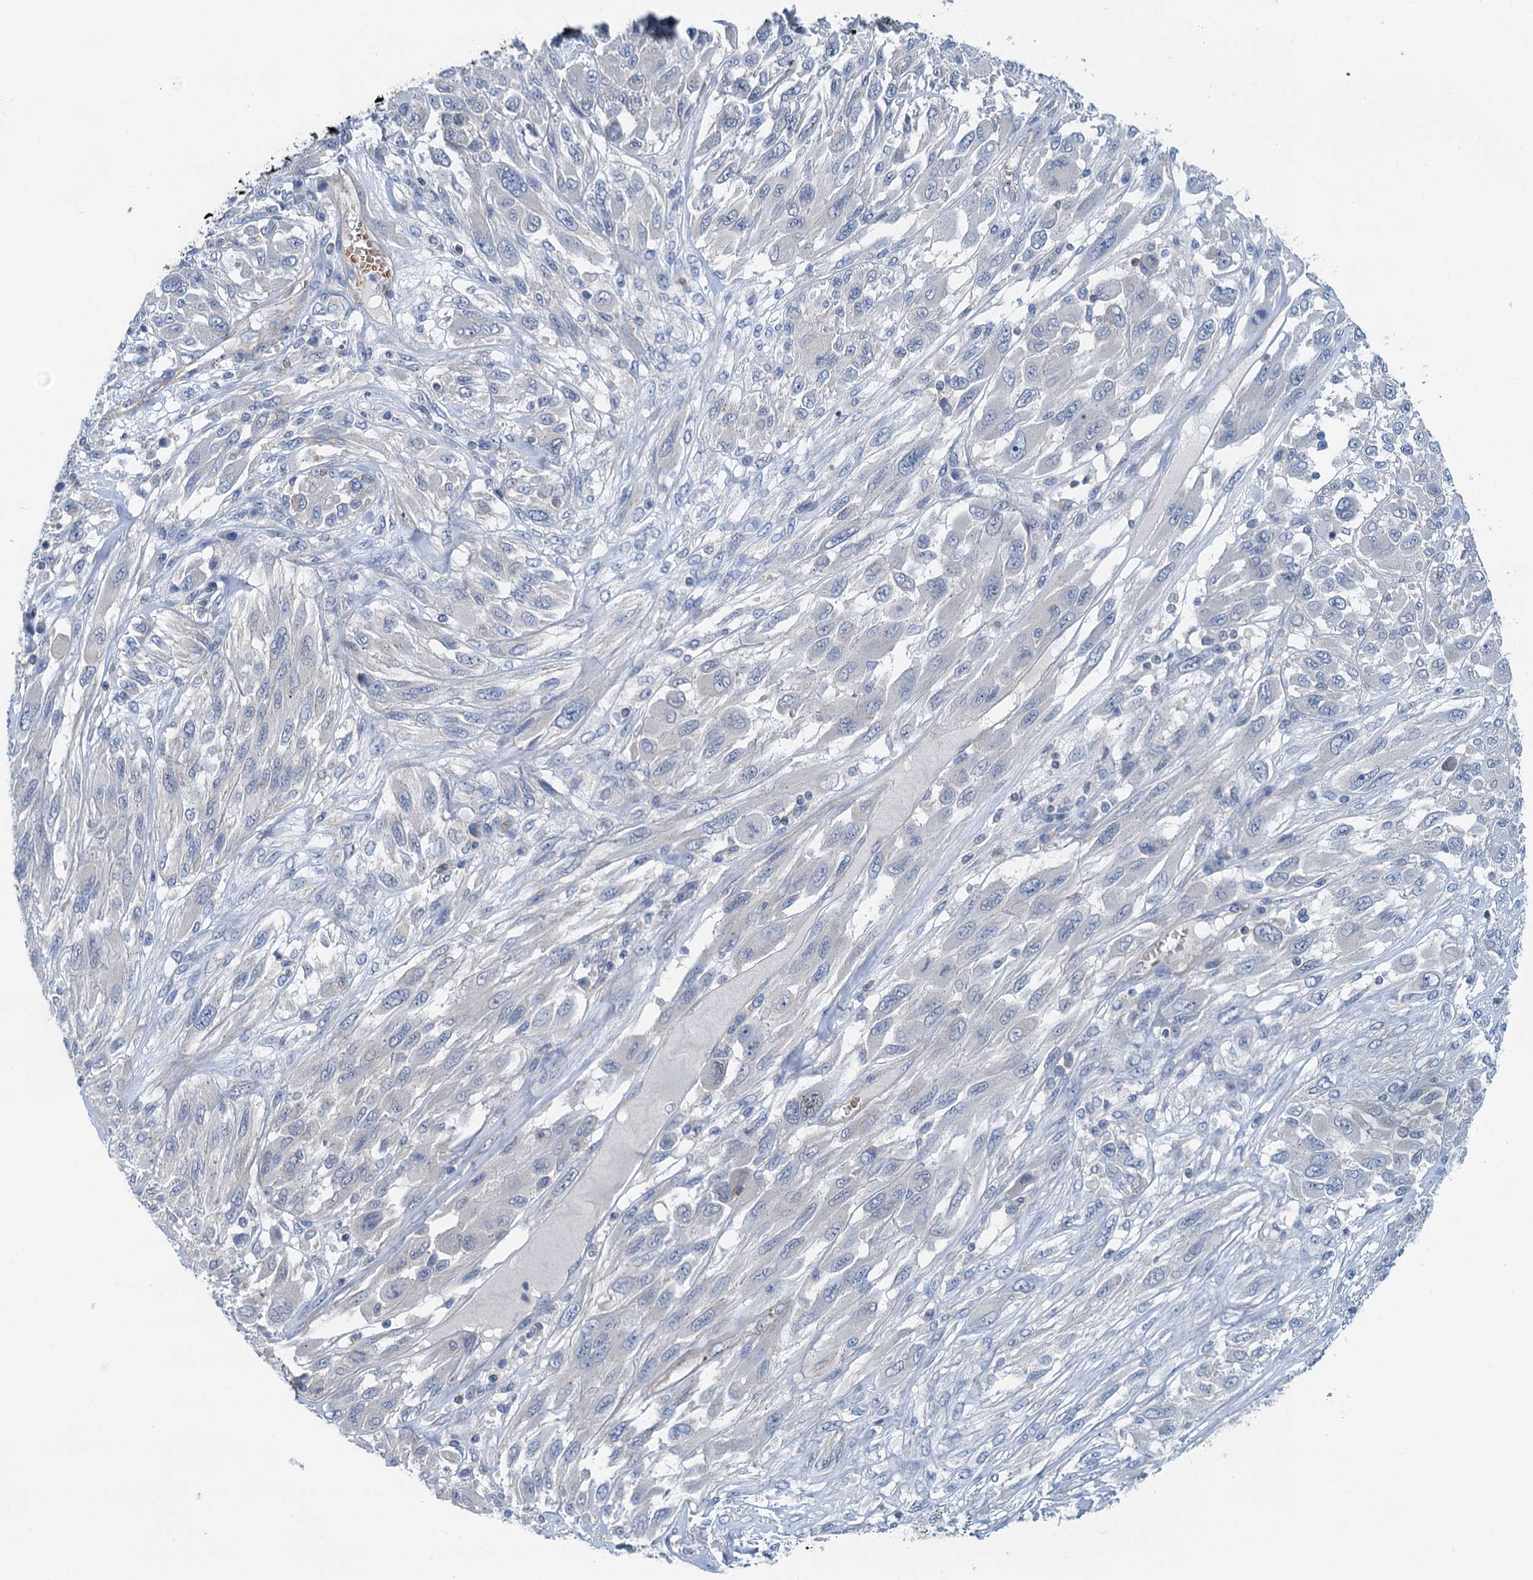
{"staining": {"intensity": "negative", "quantity": "none", "location": "none"}, "tissue": "melanoma", "cell_type": "Tumor cells", "image_type": "cancer", "snomed": [{"axis": "morphology", "description": "Malignant melanoma, NOS"}, {"axis": "topography", "description": "Skin"}], "caption": "IHC photomicrograph of neoplastic tissue: melanoma stained with DAB exhibits no significant protein expression in tumor cells.", "gene": "ROGDI", "patient": {"sex": "female", "age": 91}}